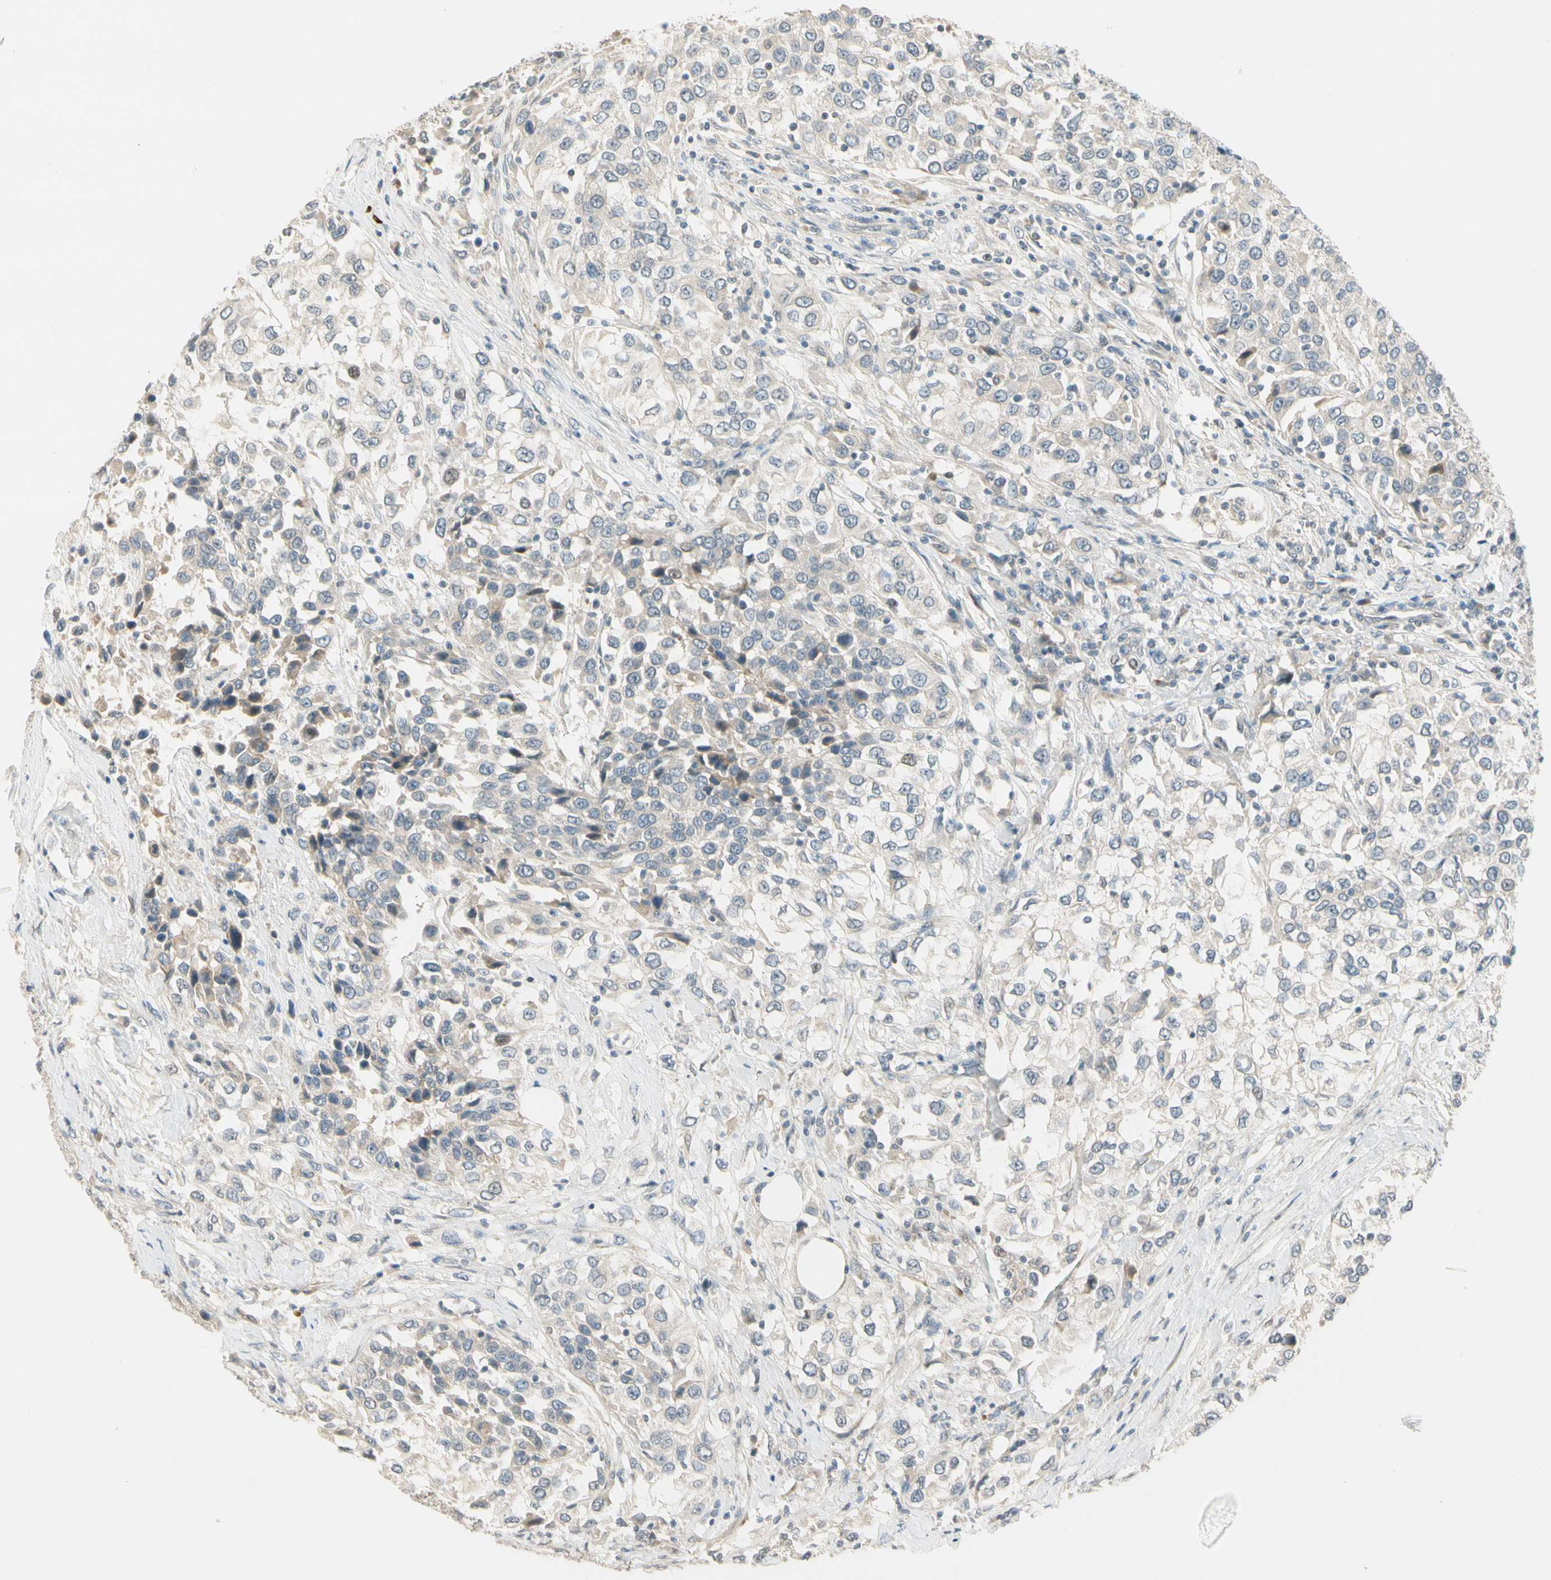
{"staining": {"intensity": "negative", "quantity": "none", "location": "none"}, "tissue": "urothelial cancer", "cell_type": "Tumor cells", "image_type": "cancer", "snomed": [{"axis": "morphology", "description": "Urothelial carcinoma, High grade"}, {"axis": "topography", "description": "Urinary bladder"}], "caption": "Immunohistochemistry micrograph of urothelial cancer stained for a protein (brown), which displays no staining in tumor cells. (Brightfield microscopy of DAB immunohistochemistry (IHC) at high magnification).", "gene": "PCDHB15", "patient": {"sex": "female", "age": 80}}